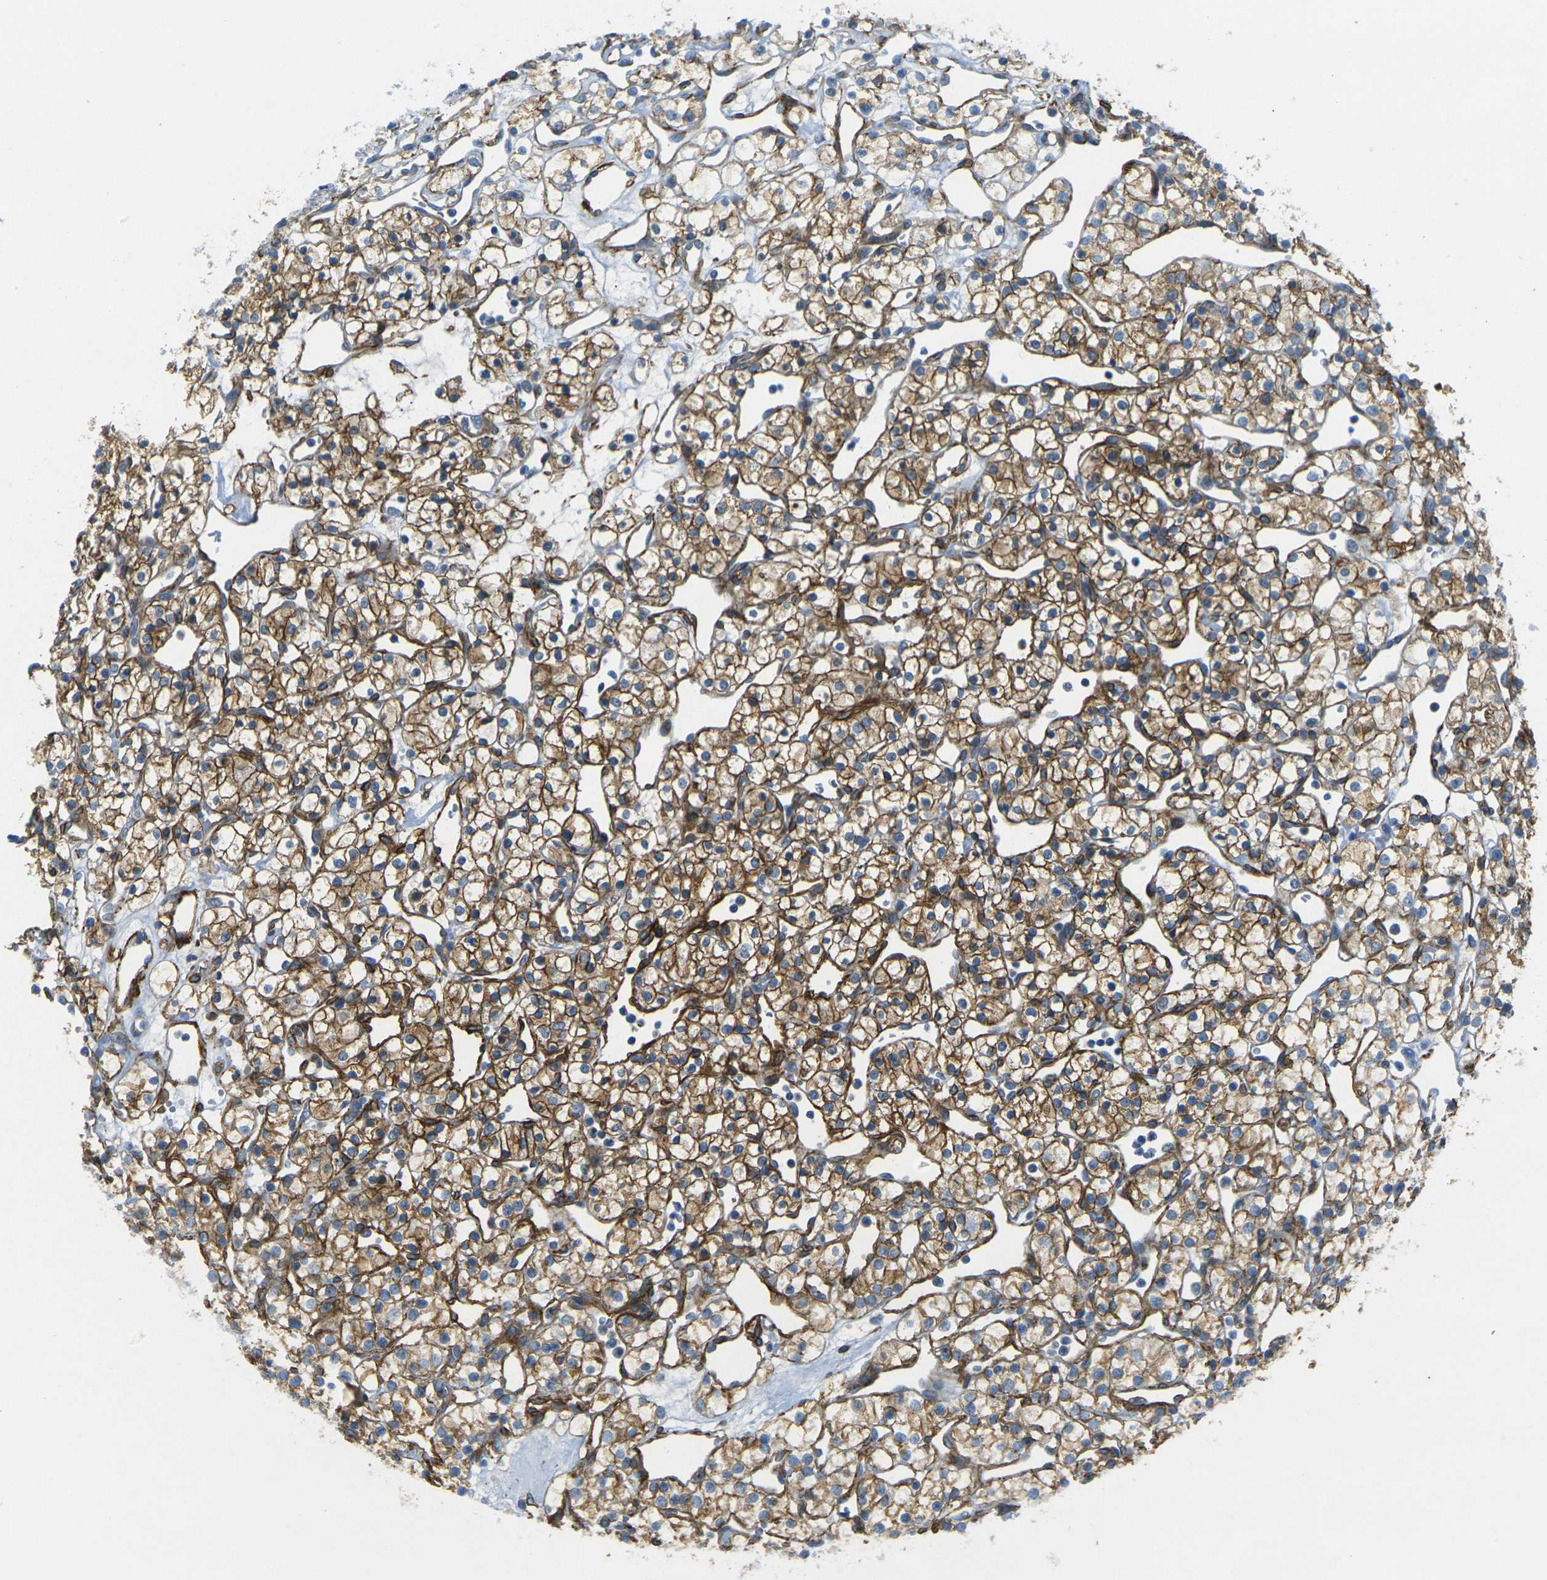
{"staining": {"intensity": "moderate", "quantity": ">75%", "location": "cytoplasmic/membranous"}, "tissue": "renal cancer", "cell_type": "Tumor cells", "image_type": "cancer", "snomed": [{"axis": "morphology", "description": "Adenocarcinoma, NOS"}, {"axis": "topography", "description": "Kidney"}], "caption": "A medium amount of moderate cytoplasmic/membranous expression is present in approximately >75% of tumor cells in renal cancer tissue.", "gene": "EPHA7", "patient": {"sex": "female", "age": 60}}